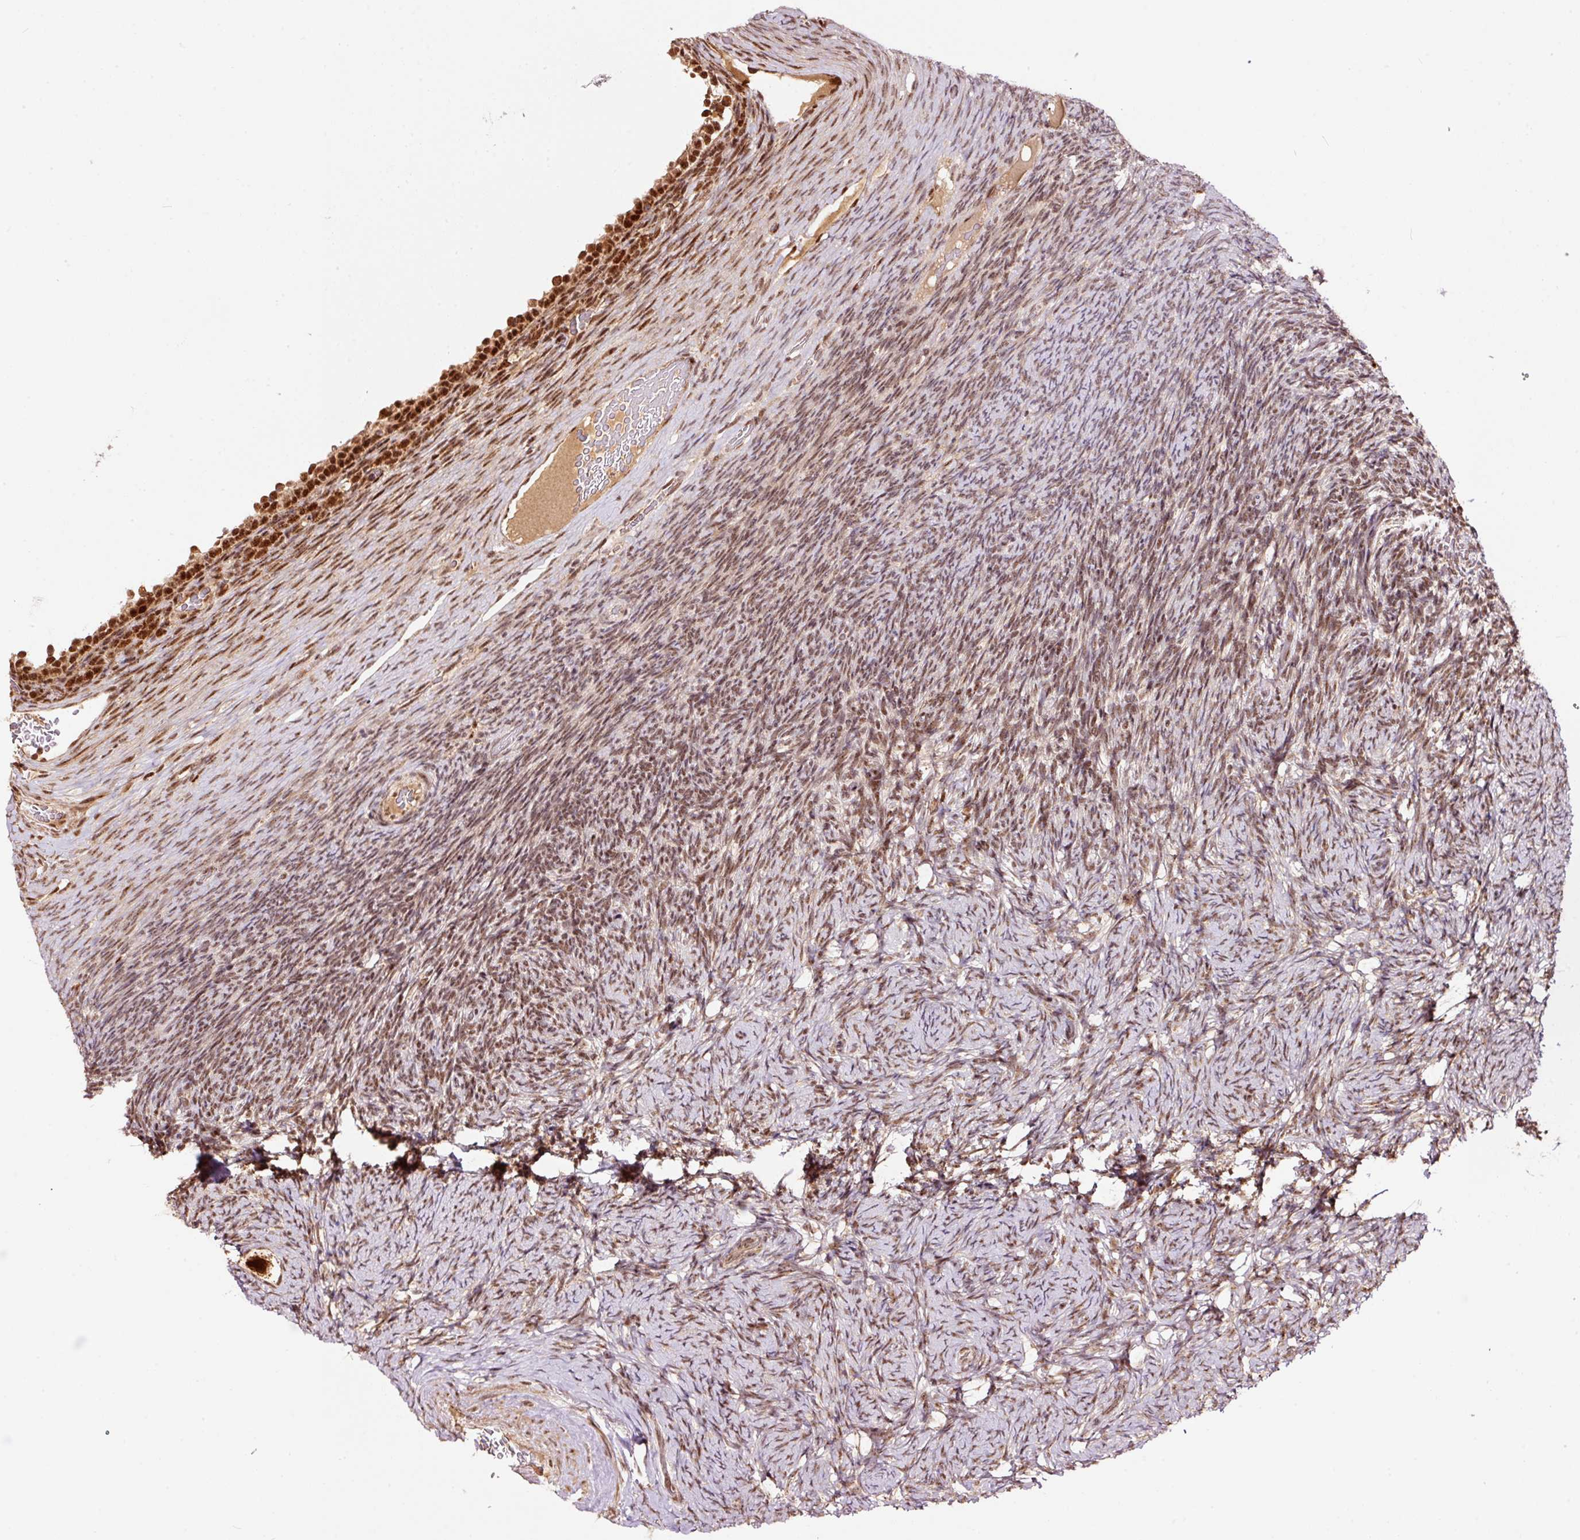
{"staining": {"intensity": "moderate", "quantity": "25%-75%", "location": "nuclear"}, "tissue": "ovary", "cell_type": "Ovarian stroma cells", "image_type": "normal", "snomed": [{"axis": "morphology", "description": "Normal tissue, NOS"}, {"axis": "topography", "description": "Ovary"}], "caption": "Brown immunohistochemical staining in unremarkable ovary reveals moderate nuclear expression in approximately 25%-75% of ovarian stroma cells.", "gene": "RFC4", "patient": {"sex": "female", "age": 34}}